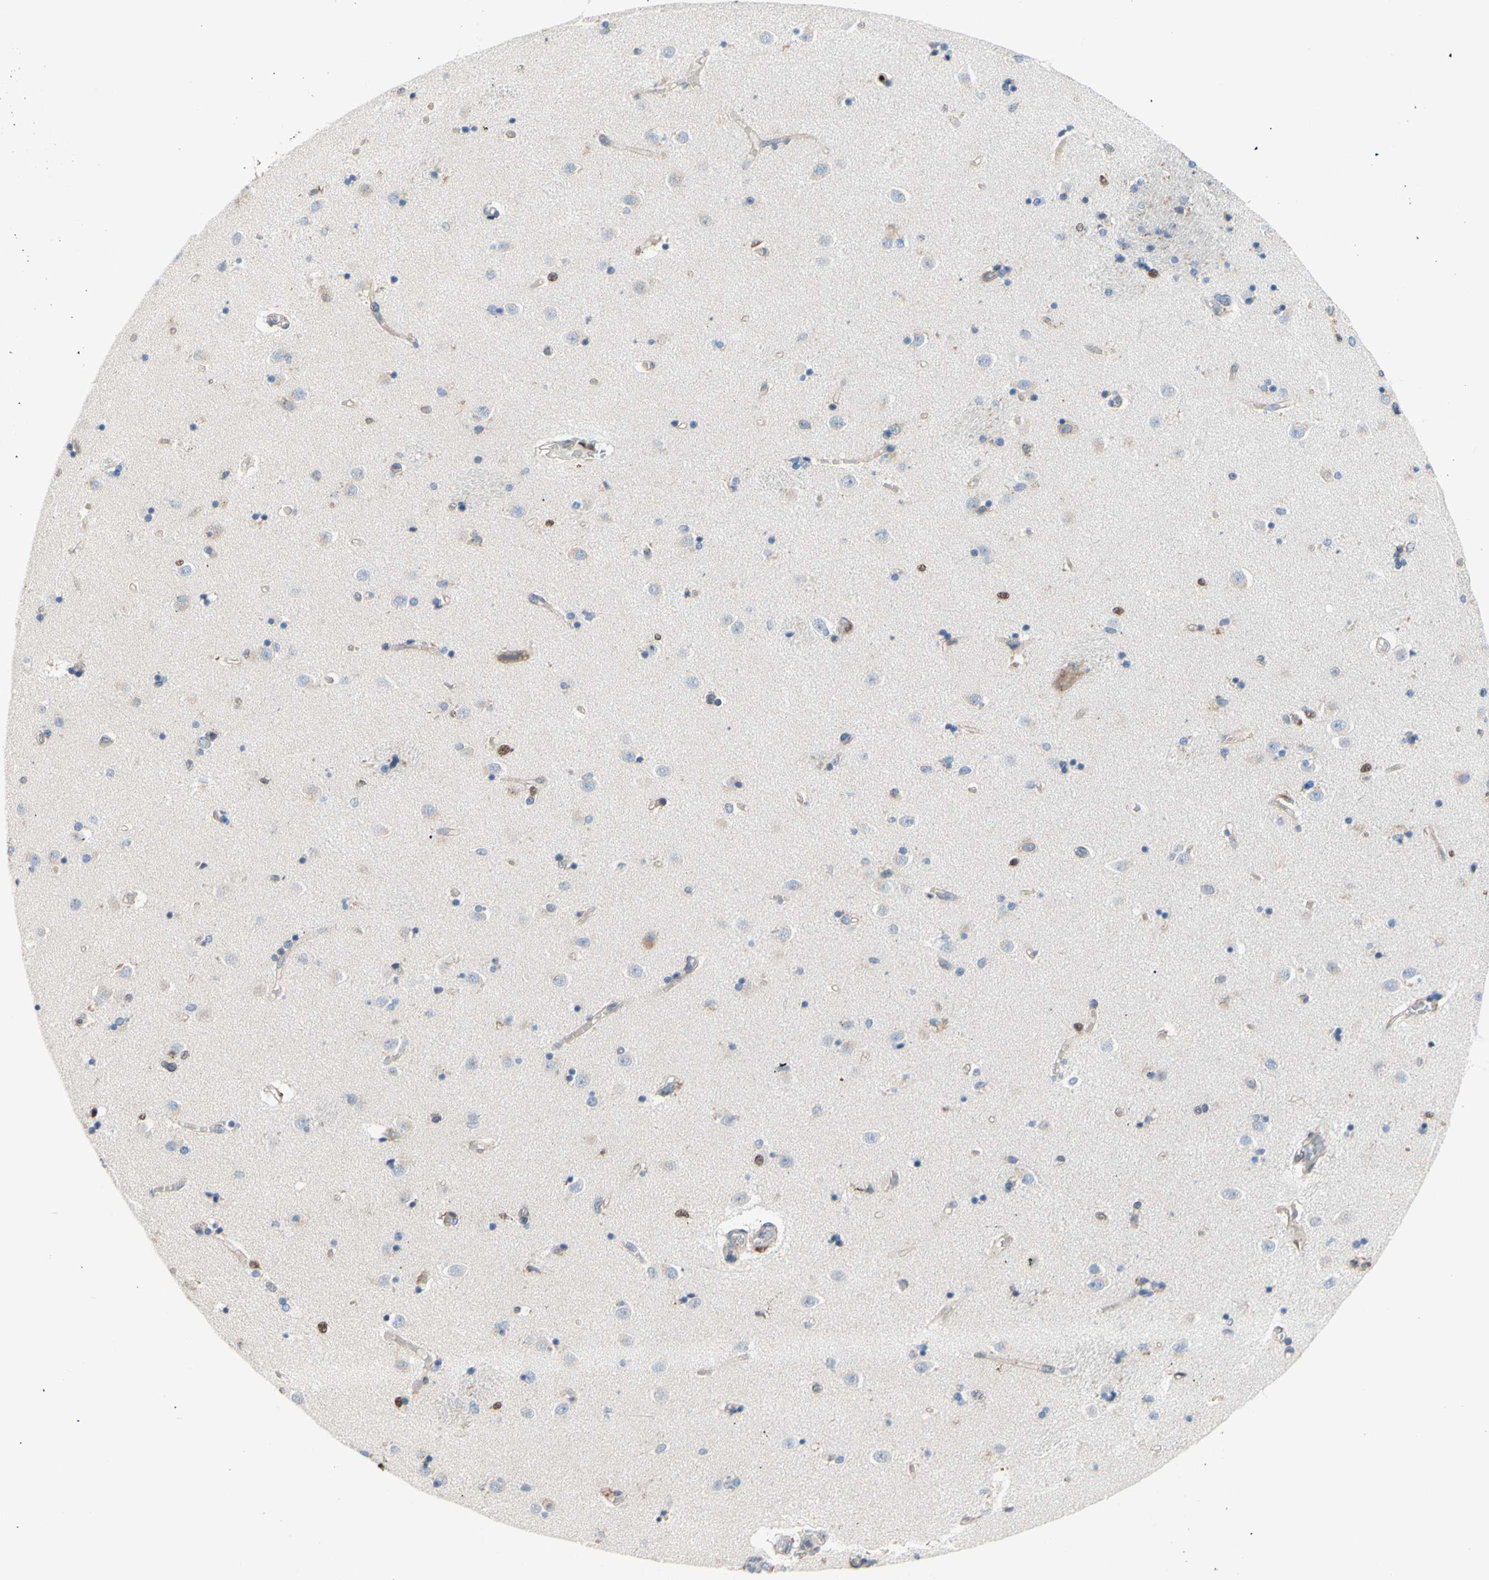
{"staining": {"intensity": "strong", "quantity": "<25%", "location": "cytoplasmic/membranous,nuclear"}, "tissue": "caudate", "cell_type": "Glial cells", "image_type": "normal", "snomed": [{"axis": "morphology", "description": "Normal tissue, NOS"}, {"axis": "topography", "description": "Lateral ventricle wall"}], "caption": "High-magnification brightfield microscopy of unremarkable caudate stained with DAB (3,3'-diaminobenzidine) (brown) and counterstained with hematoxylin (blue). glial cells exhibit strong cytoplasmic/membranous,nuclear positivity is seen in approximately<25% of cells.", "gene": "EED", "patient": {"sex": "female", "age": 54}}